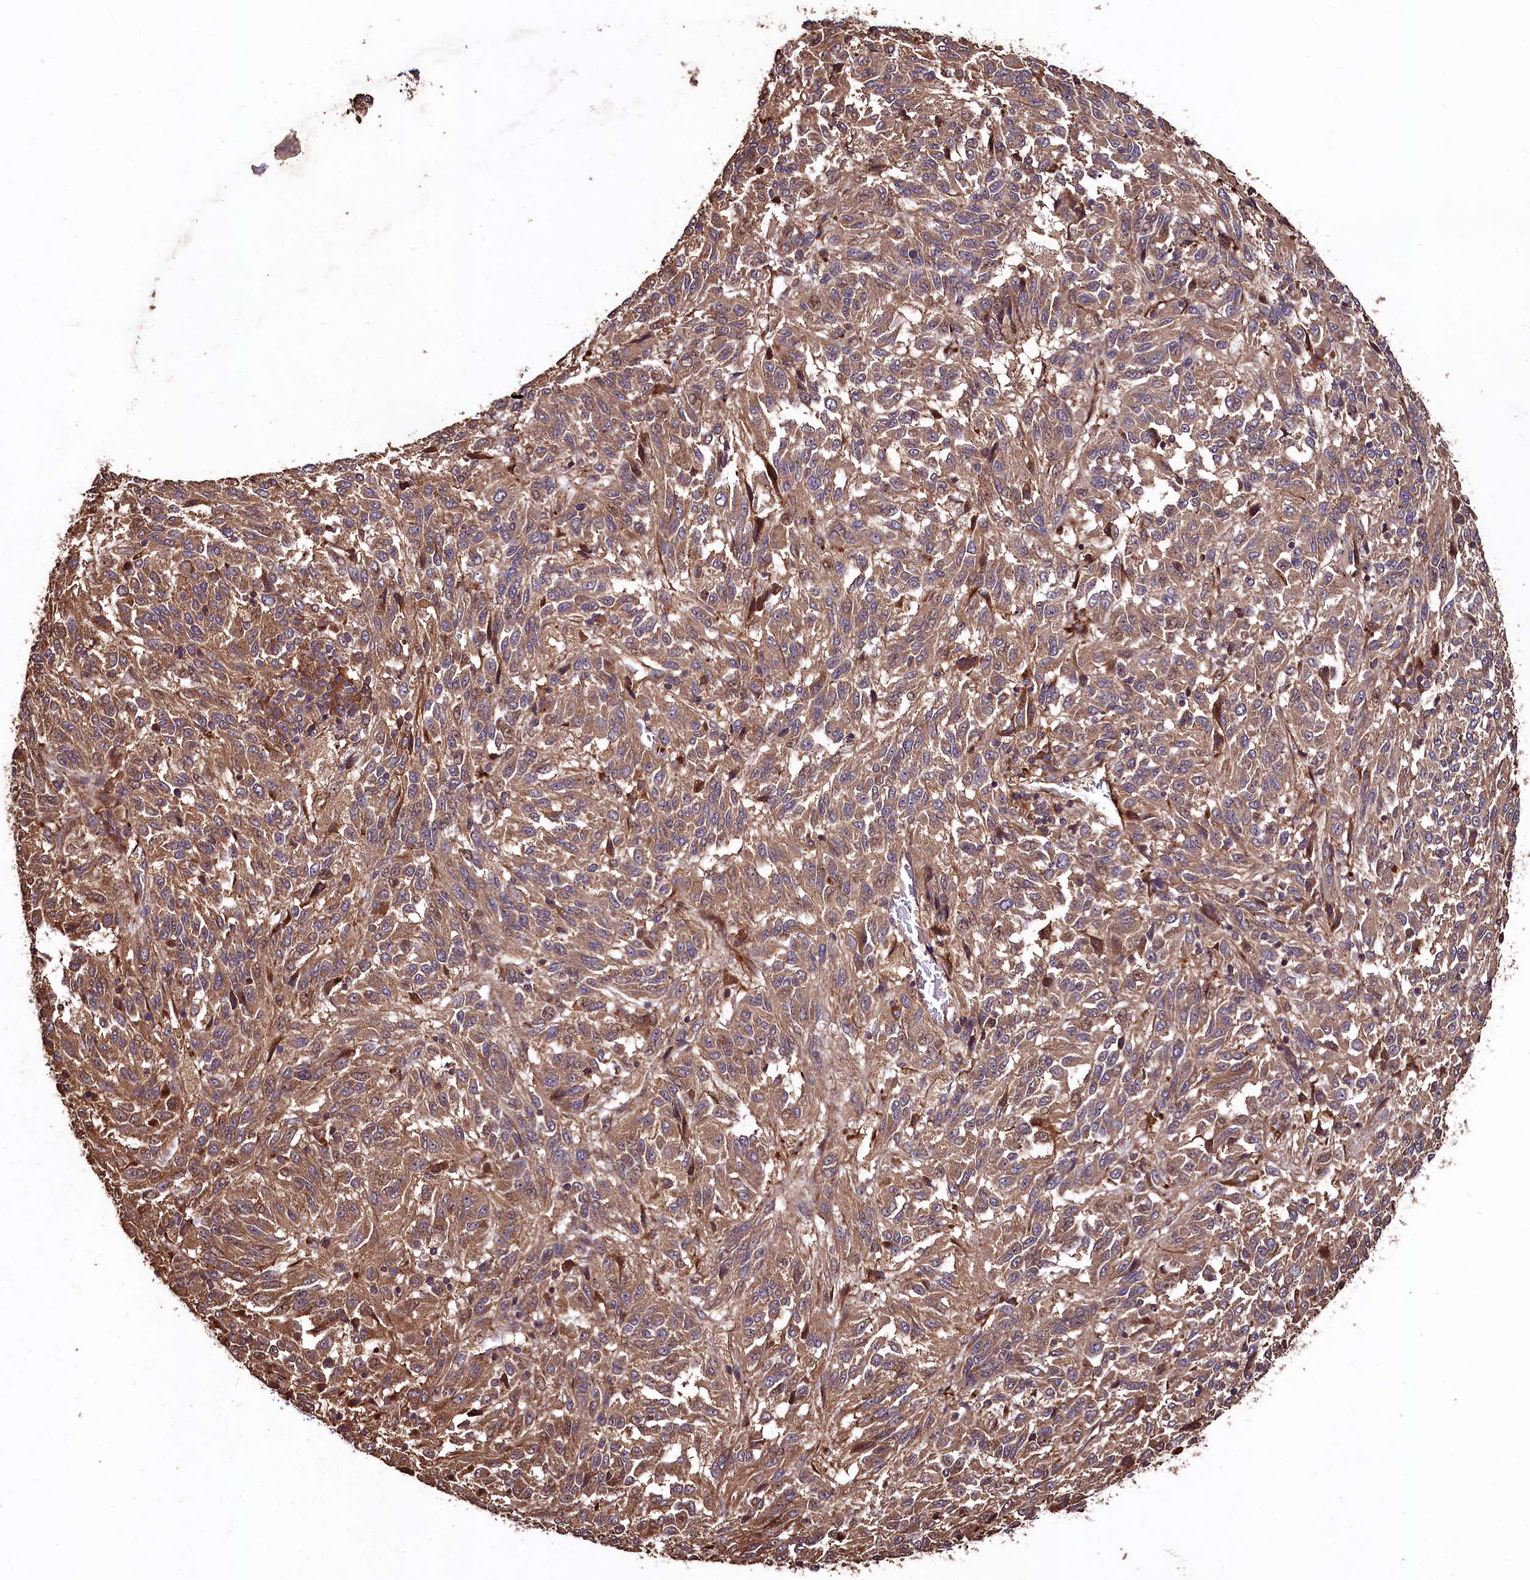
{"staining": {"intensity": "moderate", "quantity": ">75%", "location": "cytoplasmic/membranous"}, "tissue": "melanoma", "cell_type": "Tumor cells", "image_type": "cancer", "snomed": [{"axis": "morphology", "description": "Malignant melanoma, Metastatic site"}, {"axis": "topography", "description": "Lung"}], "caption": "A micrograph of human melanoma stained for a protein shows moderate cytoplasmic/membranous brown staining in tumor cells. (DAB (3,3'-diaminobenzidine) IHC with brightfield microscopy, high magnification).", "gene": "TMEM98", "patient": {"sex": "male", "age": 64}}